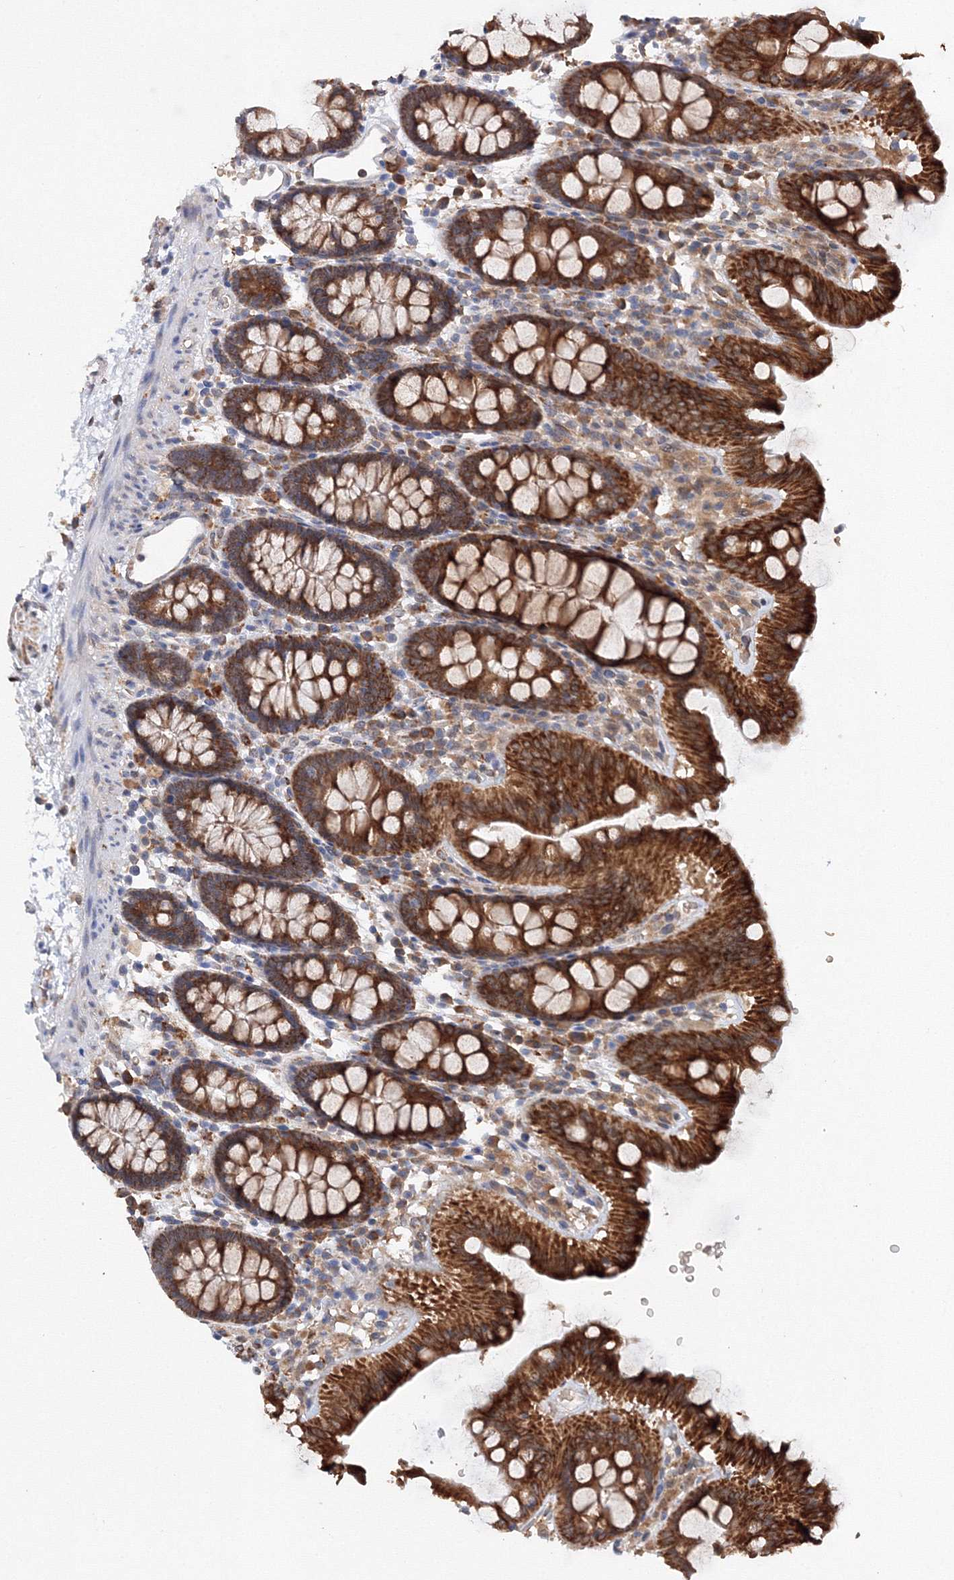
{"staining": {"intensity": "weak", "quantity": ">75%", "location": "cytoplasmic/membranous"}, "tissue": "colon", "cell_type": "Endothelial cells", "image_type": "normal", "snomed": [{"axis": "morphology", "description": "Normal tissue, NOS"}, {"axis": "topography", "description": "Colon"}], "caption": "Immunohistochemistry (IHC) (DAB (3,3'-diaminobenzidine)) staining of benign human colon shows weak cytoplasmic/membranous protein positivity in about >75% of endothelial cells. Immunohistochemistry stains the protein of interest in brown and the nuclei are stained blue.", "gene": "DIS3L2", "patient": {"sex": "male", "age": 75}}